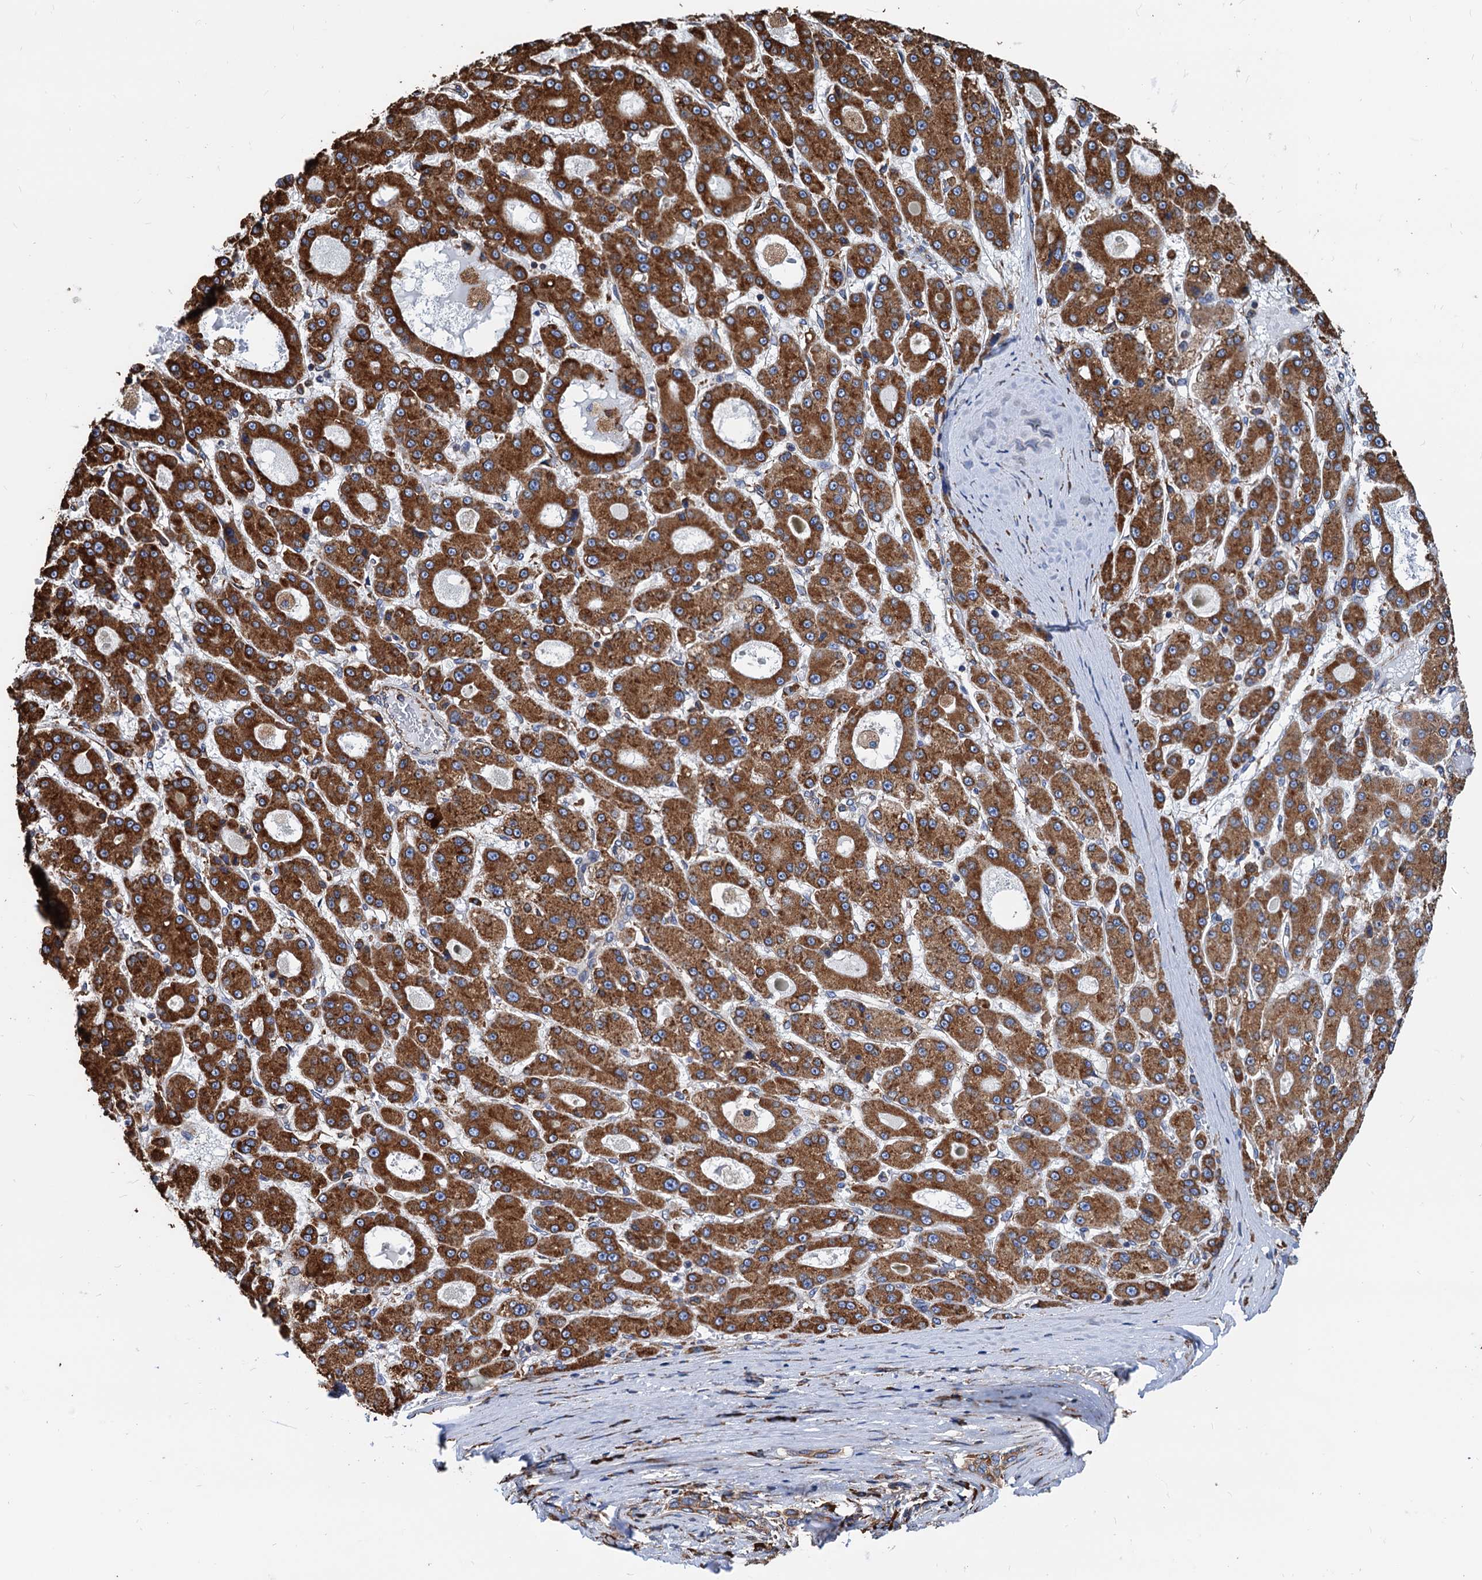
{"staining": {"intensity": "strong", "quantity": ">75%", "location": "cytoplasmic/membranous"}, "tissue": "liver cancer", "cell_type": "Tumor cells", "image_type": "cancer", "snomed": [{"axis": "morphology", "description": "Carcinoma, Hepatocellular, NOS"}, {"axis": "topography", "description": "Liver"}], "caption": "IHC staining of liver cancer (hepatocellular carcinoma), which shows high levels of strong cytoplasmic/membranous staining in approximately >75% of tumor cells indicating strong cytoplasmic/membranous protein staining. The staining was performed using DAB (3,3'-diaminobenzidine) (brown) for protein detection and nuclei were counterstained in hematoxylin (blue).", "gene": "HSPA5", "patient": {"sex": "male", "age": 70}}